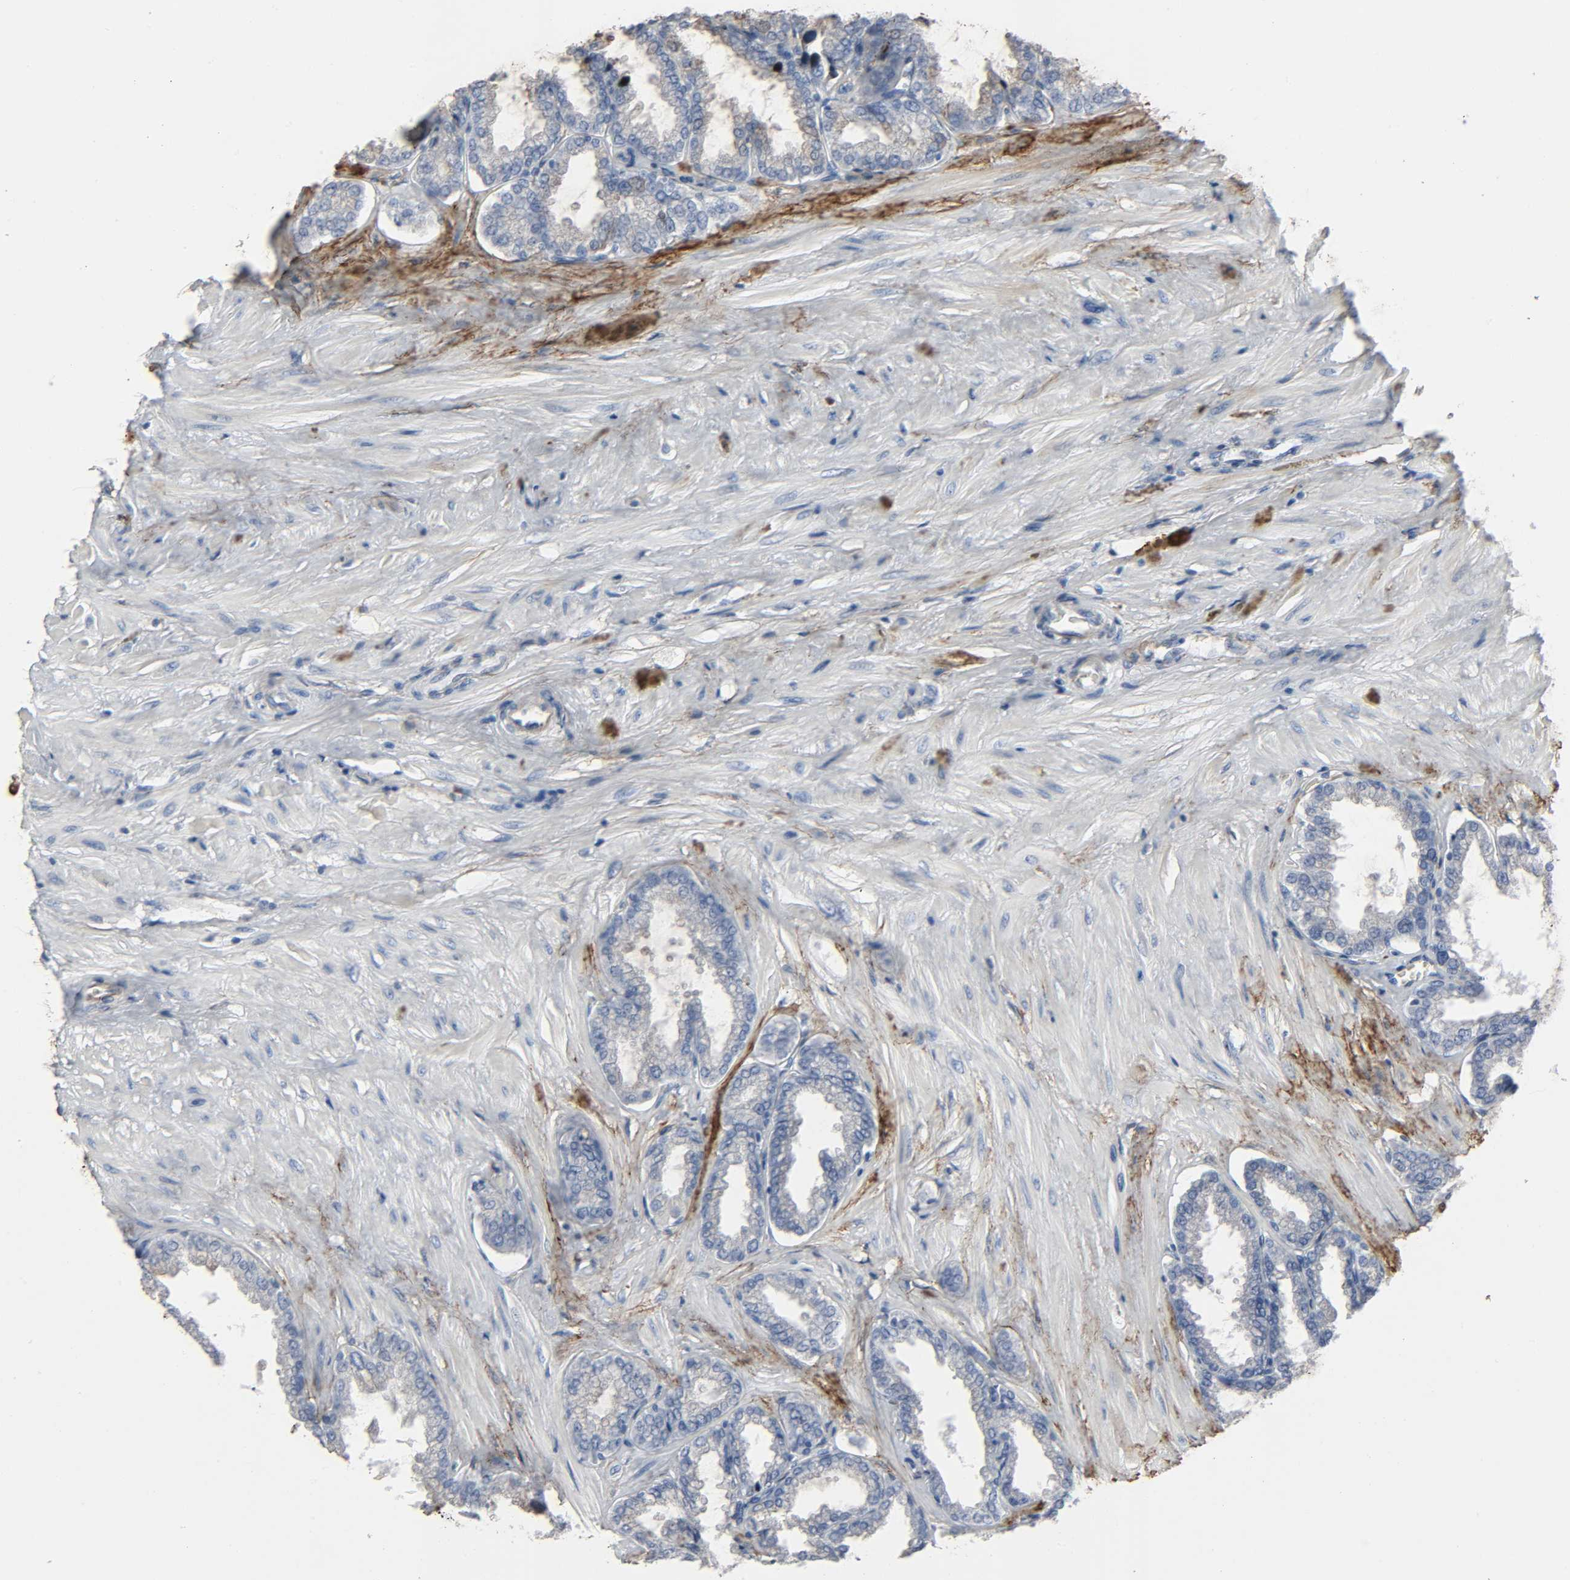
{"staining": {"intensity": "weak", "quantity": "<25%", "location": "cytoplasmic/membranous"}, "tissue": "seminal vesicle", "cell_type": "Glandular cells", "image_type": "normal", "snomed": [{"axis": "morphology", "description": "Normal tissue, NOS"}, {"axis": "topography", "description": "Seminal veicle"}], "caption": "A high-resolution image shows immunohistochemistry (IHC) staining of normal seminal vesicle, which reveals no significant staining in glandular cells. (Stains: DAB (3,3'-diaminobenzidine) immunohistochemistry with hematoxylin counter stain, Microscopy: brightfield microscopy at high magnification).", "gene": "FBLN5", "patient": {"sex": "male", "age": 46}}